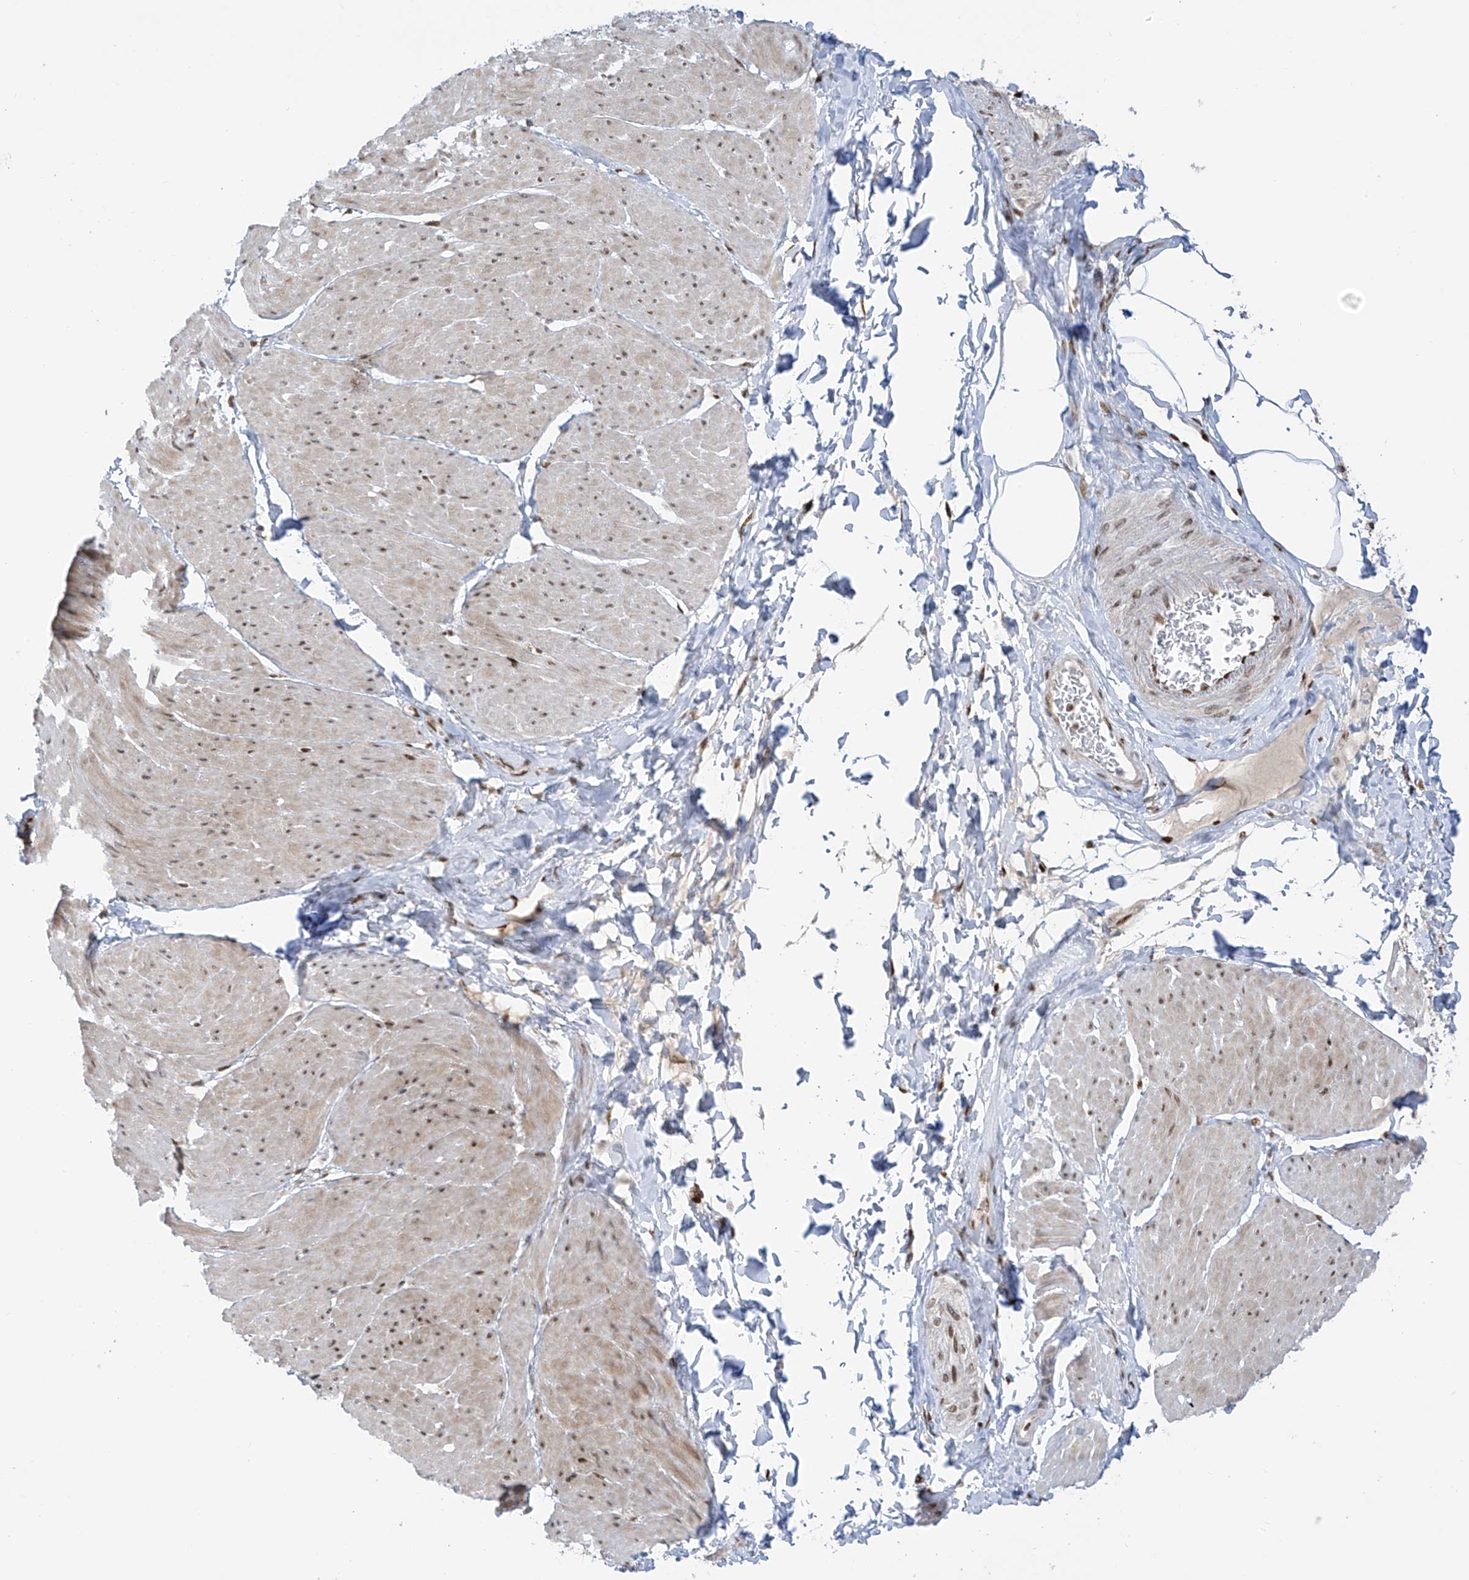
{"staining": {"intensity": "moderate", "quantity": "25%-75%", "location": "nuclear"}, "tissue": "smooth muscle", "cell_type": "Smooth muscle cells", "image_type": "normal", "snomed": [{"axis": "morphology", "description": "Urothelial carcinoma, High grade"}, {"axis": "topography", "description": "Urinary bladder"}], "caption": "A high-resolution micrograph shows immunohistochemistry staining of benign smooth muscle, which displays moderate nuclear staining in about 25%-75% of smooth muscle cells.", "gene": "PM20D2", "patient": {"sex": "male", "age": 46}}